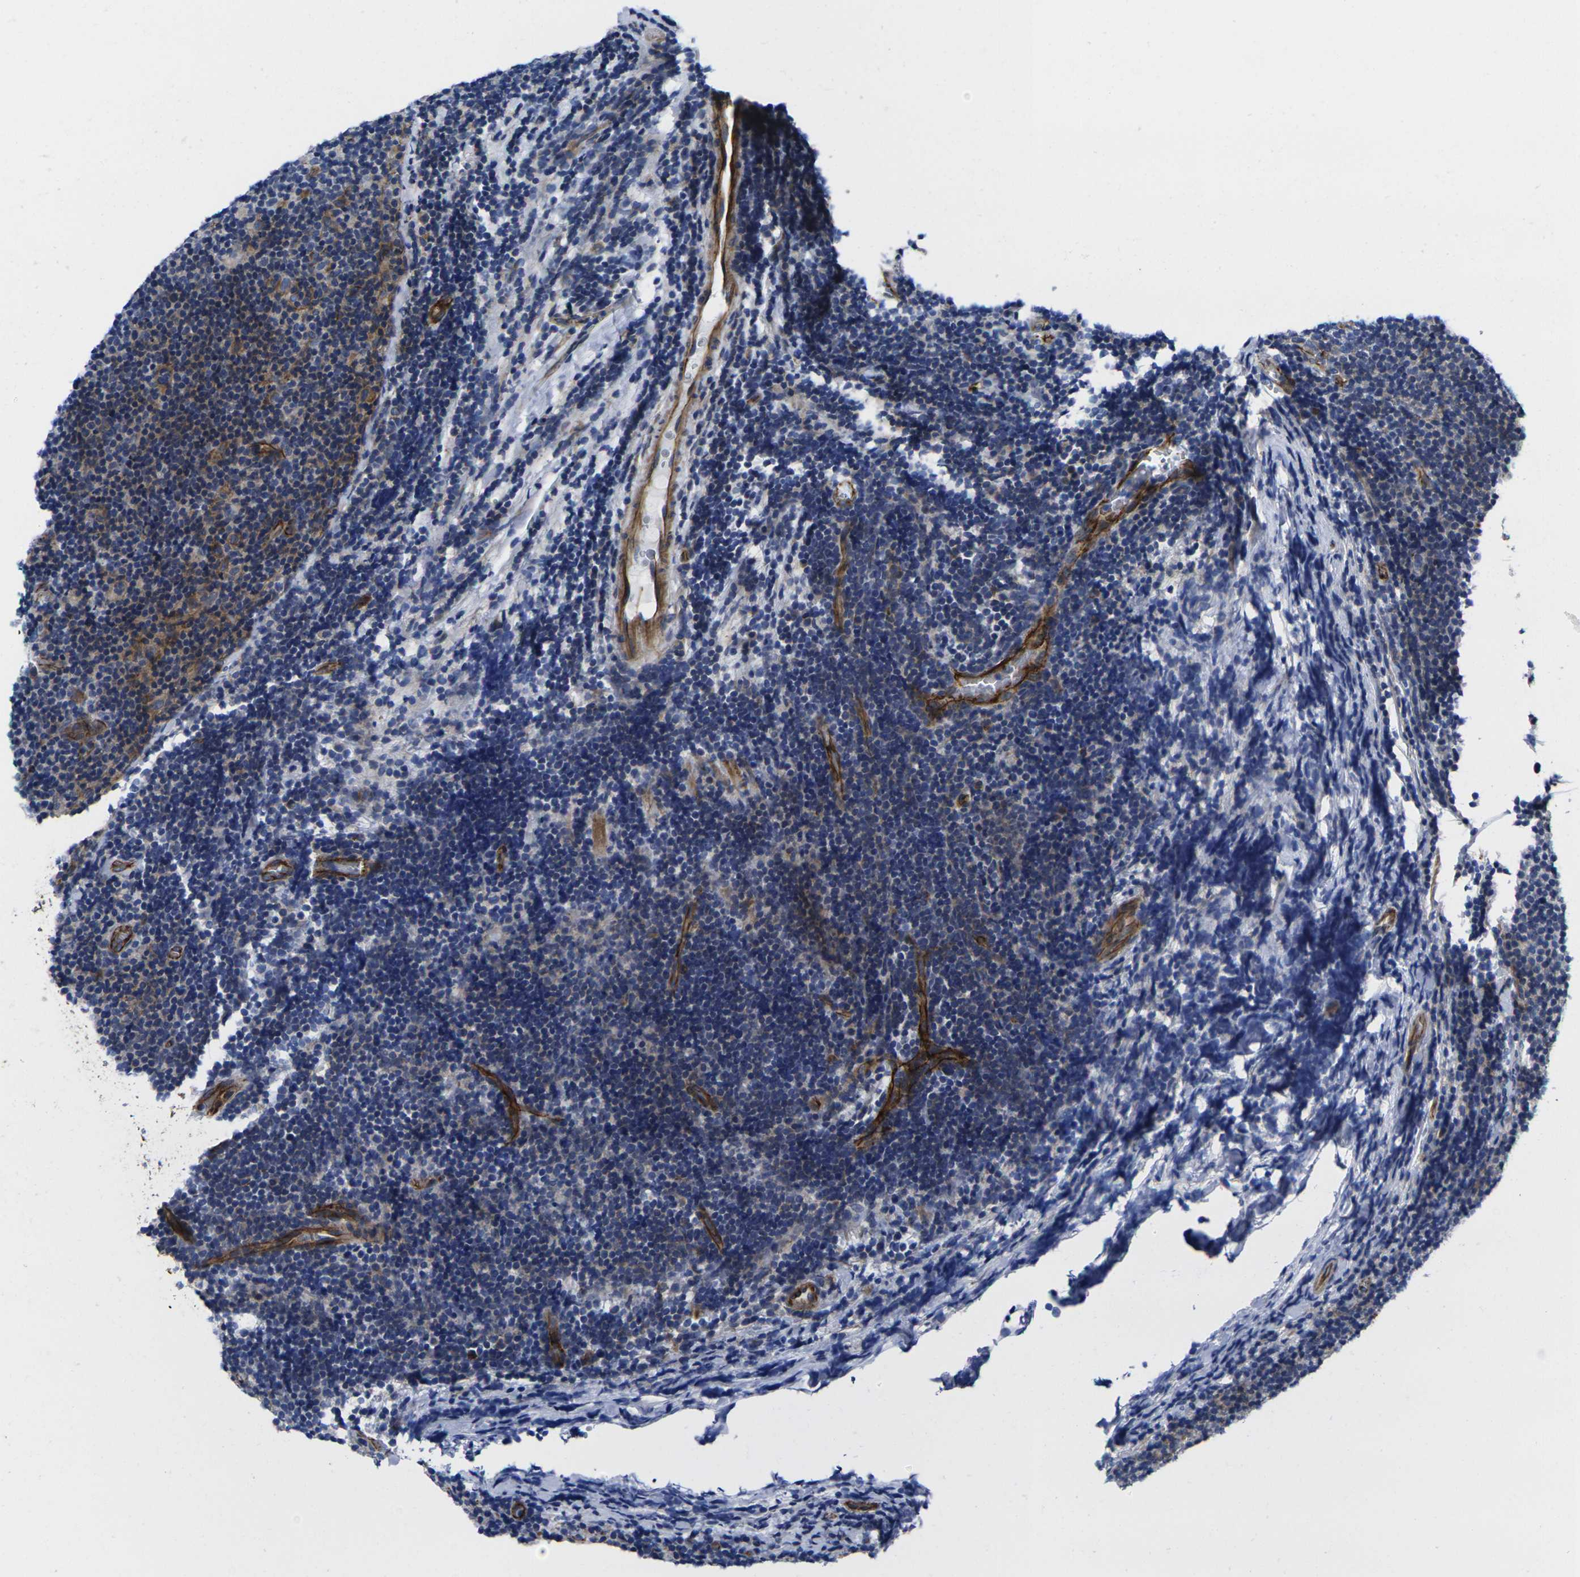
{"staining": {"intensity": "negative", "quantity": "none", "location": "none"}, "tissue": "lymphoma", "cell_type": "Tumor cells", "image_type": "cancer", "snomed": [{"axis": "morphology", "description": "Malignant lymphoma, non-Hodgkin's type, Low grade"}, {"axis": "topography", "description": "Lymph node"}], "caption": "An image of lymphoma stained for a protein demonstrates no brown staining in tumor cells.", "gene": "NUMB", "patient": {"sex": "male", "age": 83}}